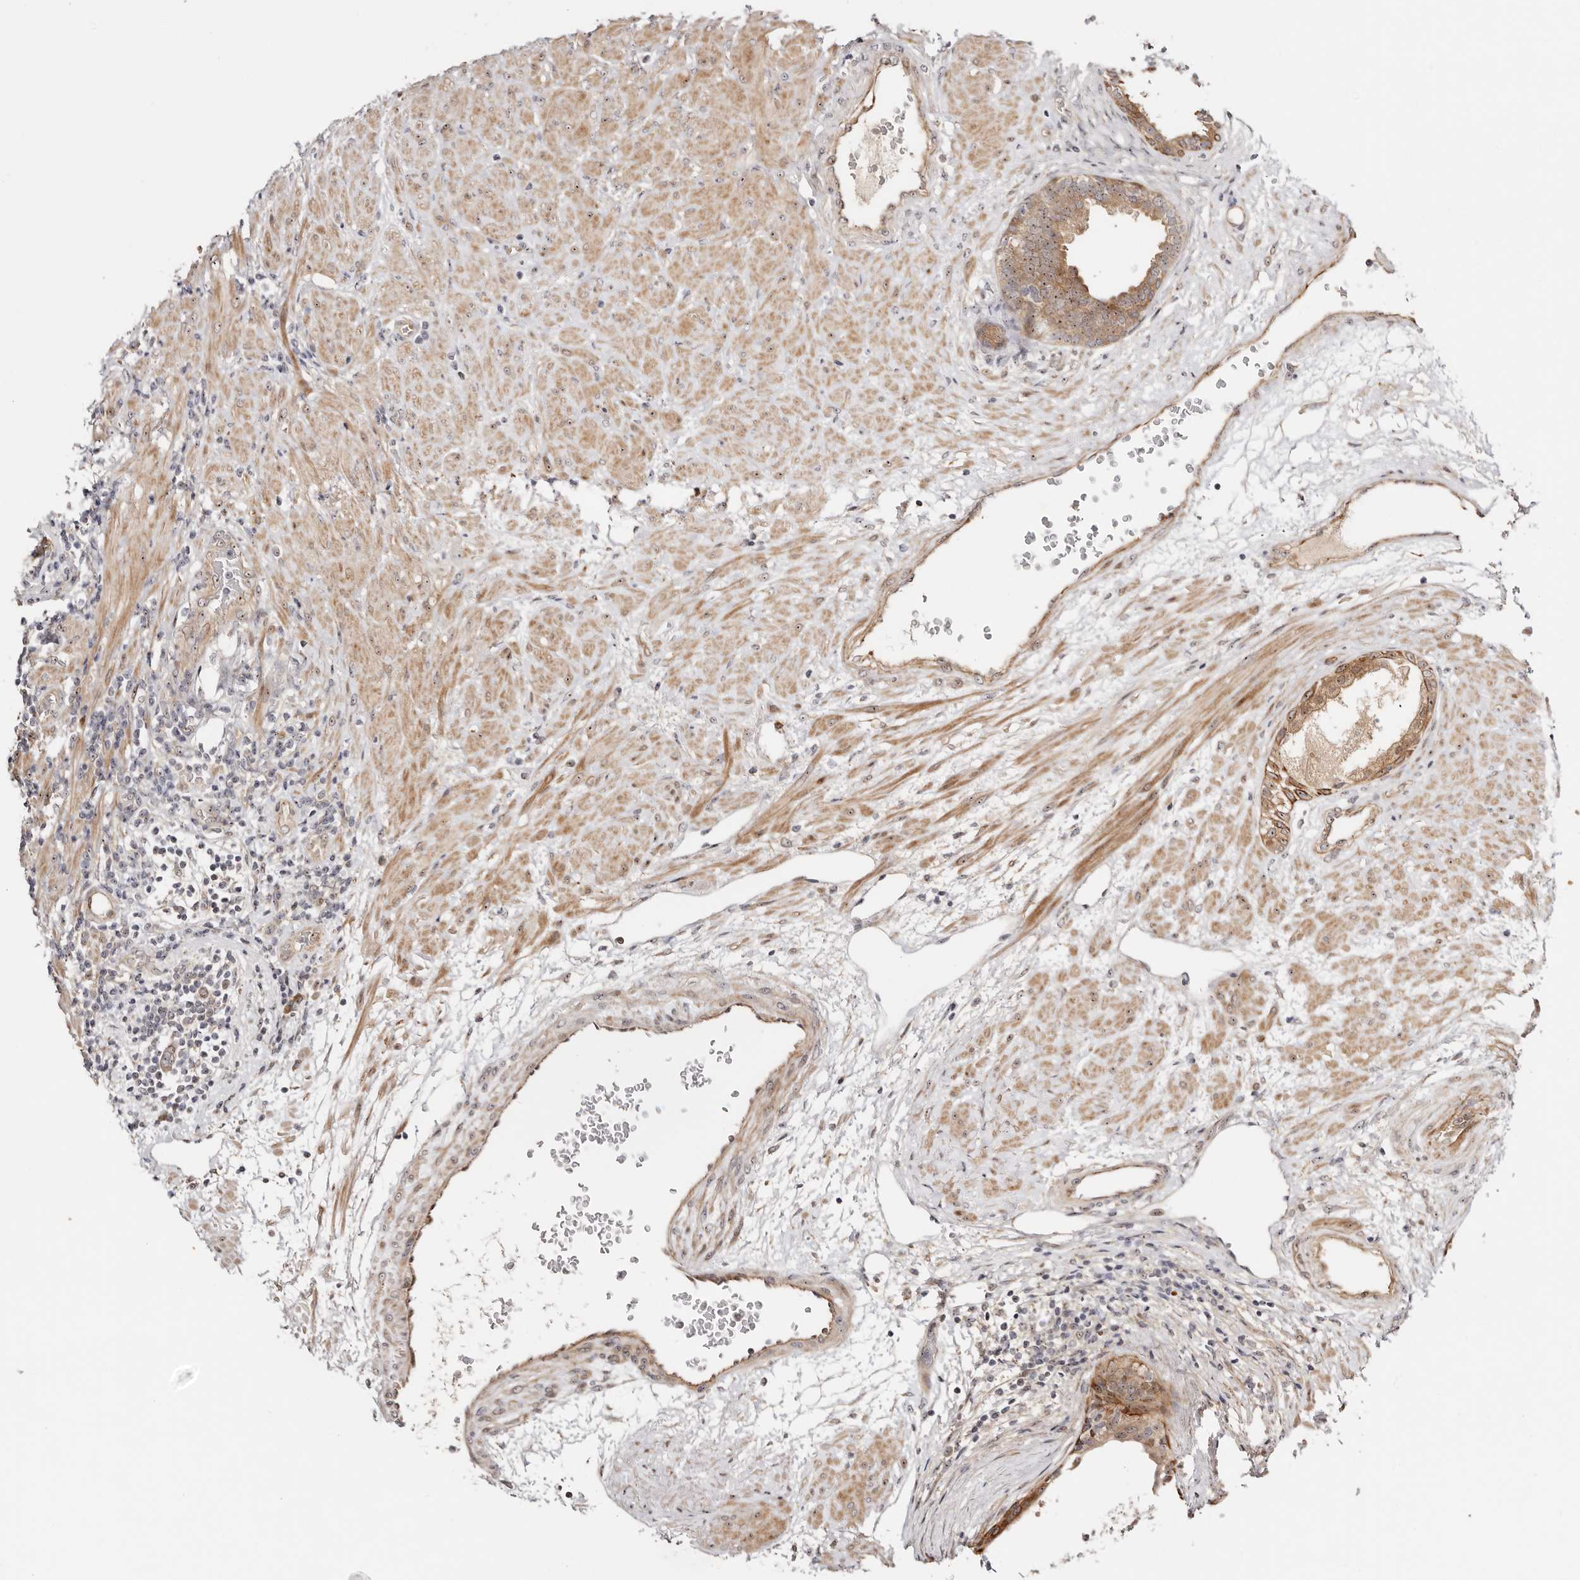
{"staining": {"intensity": "moderate", "quantity": ">75%", "location": "cytoplasmic/membranous"}, "tissue": "prostate", "cell_type": "Glandular cells", "image_type": "normal", "snomed": [{"axis": "morphology", "description": "Normal tissue, NOS"}, {"axis": "topography", "description": "Prostate"}], "caption": "Prostate stained for a protein (brown) exhibits moderate cytoplasmic/membranous positive staining in about >75% of glandular cells.", "gene": "ODF2L", "patient": {"sex": "male", "age": 76}}